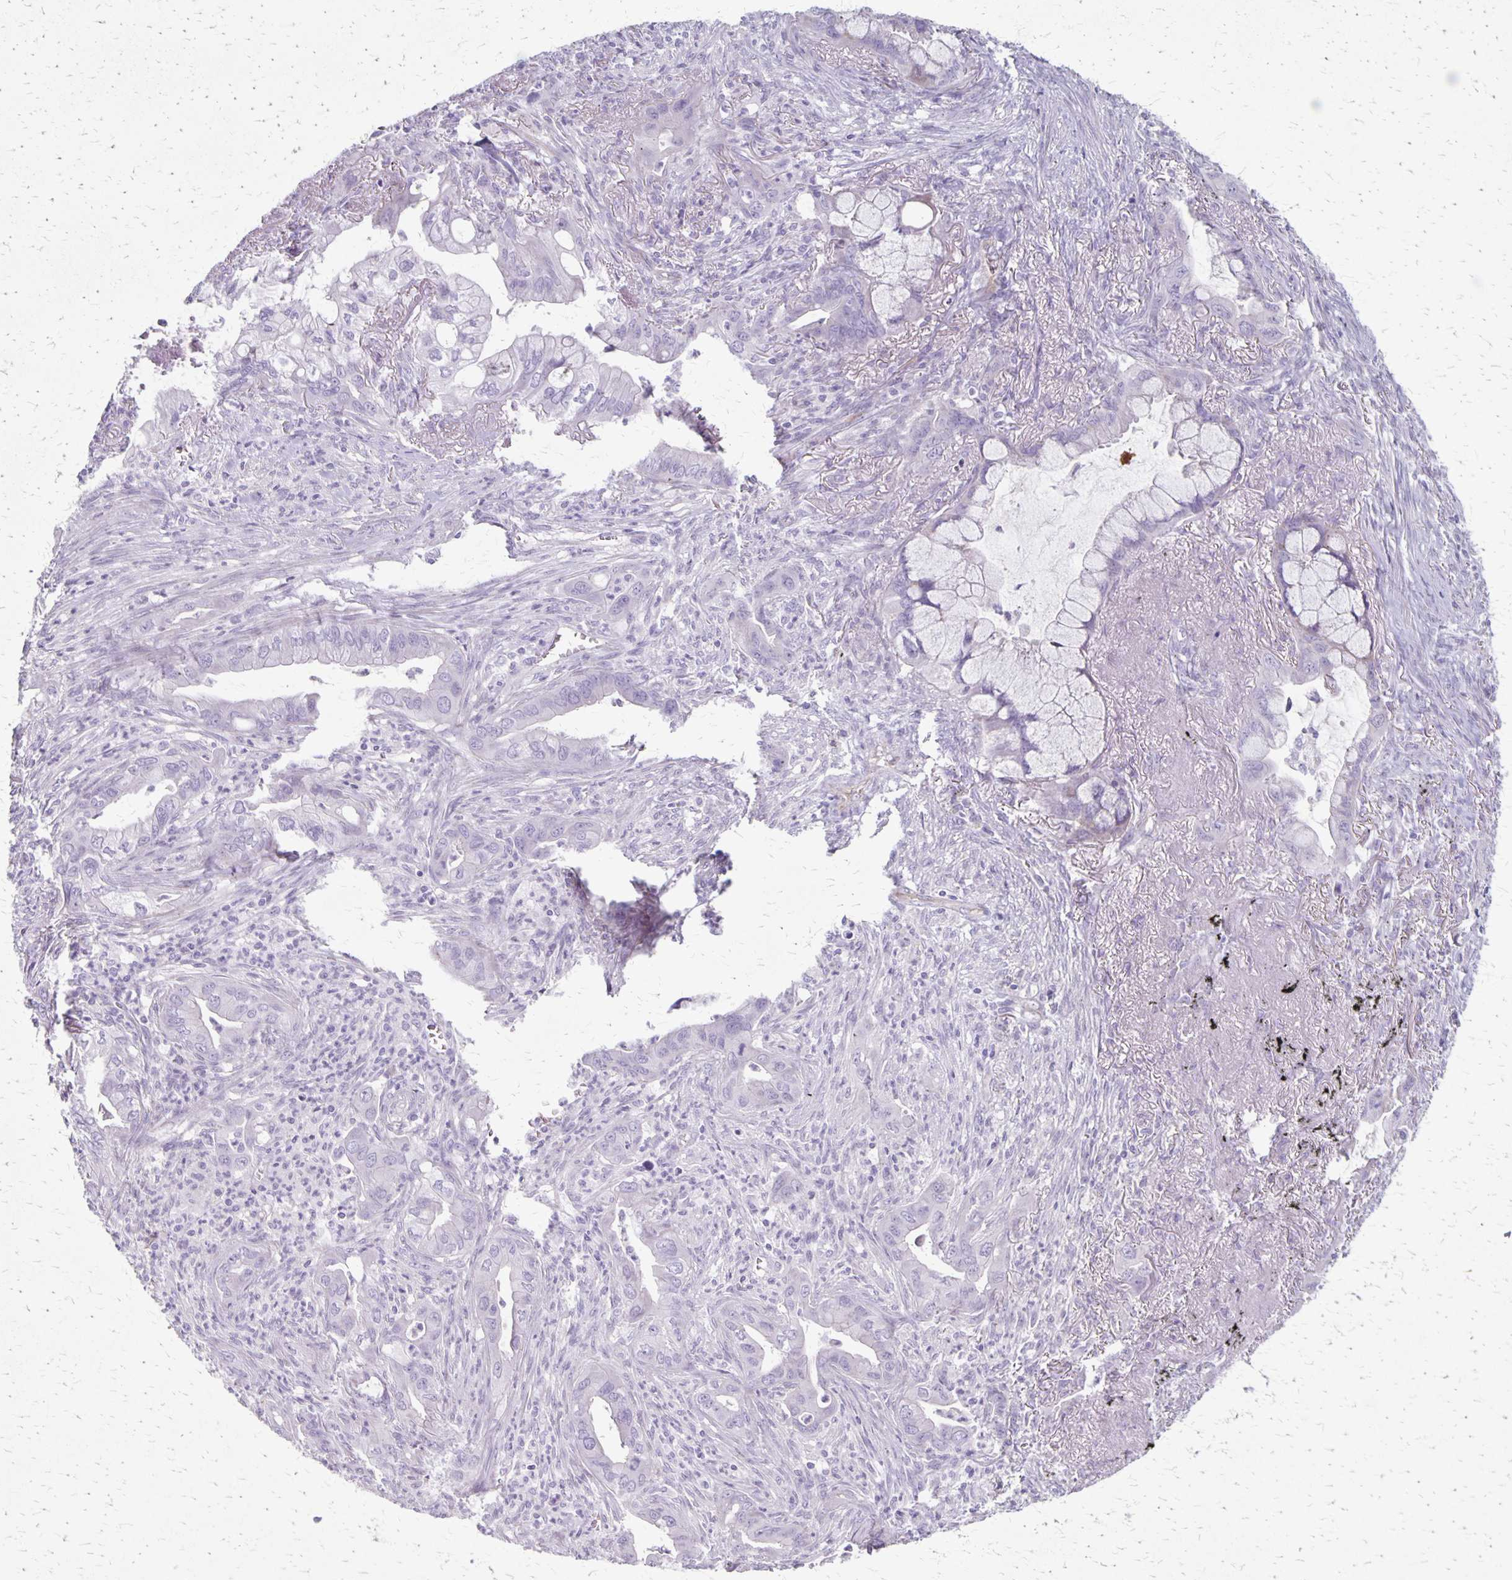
{"staining": {"intensity": "negative", "quantity": "none", "location": "none"}, "tissue": "lung cancer", "cell_type": "Tumor cells", "image_type": "cancer", "snomed": [{"axis": "morphology", "description": "Adenocarcinoma, NOS"}, {"axis": "topography", "description": "Lung"}], "caption": "The image displays no staining of tumor cells in lung cancer. (Stains: DAB immunohistochemistry (IHC) with hematoxylin counter stain, Microscopy: brightfield microscopy at high magnification).", "gene": "HOMER1", "patient": {"sex": "male", "age": 65}}